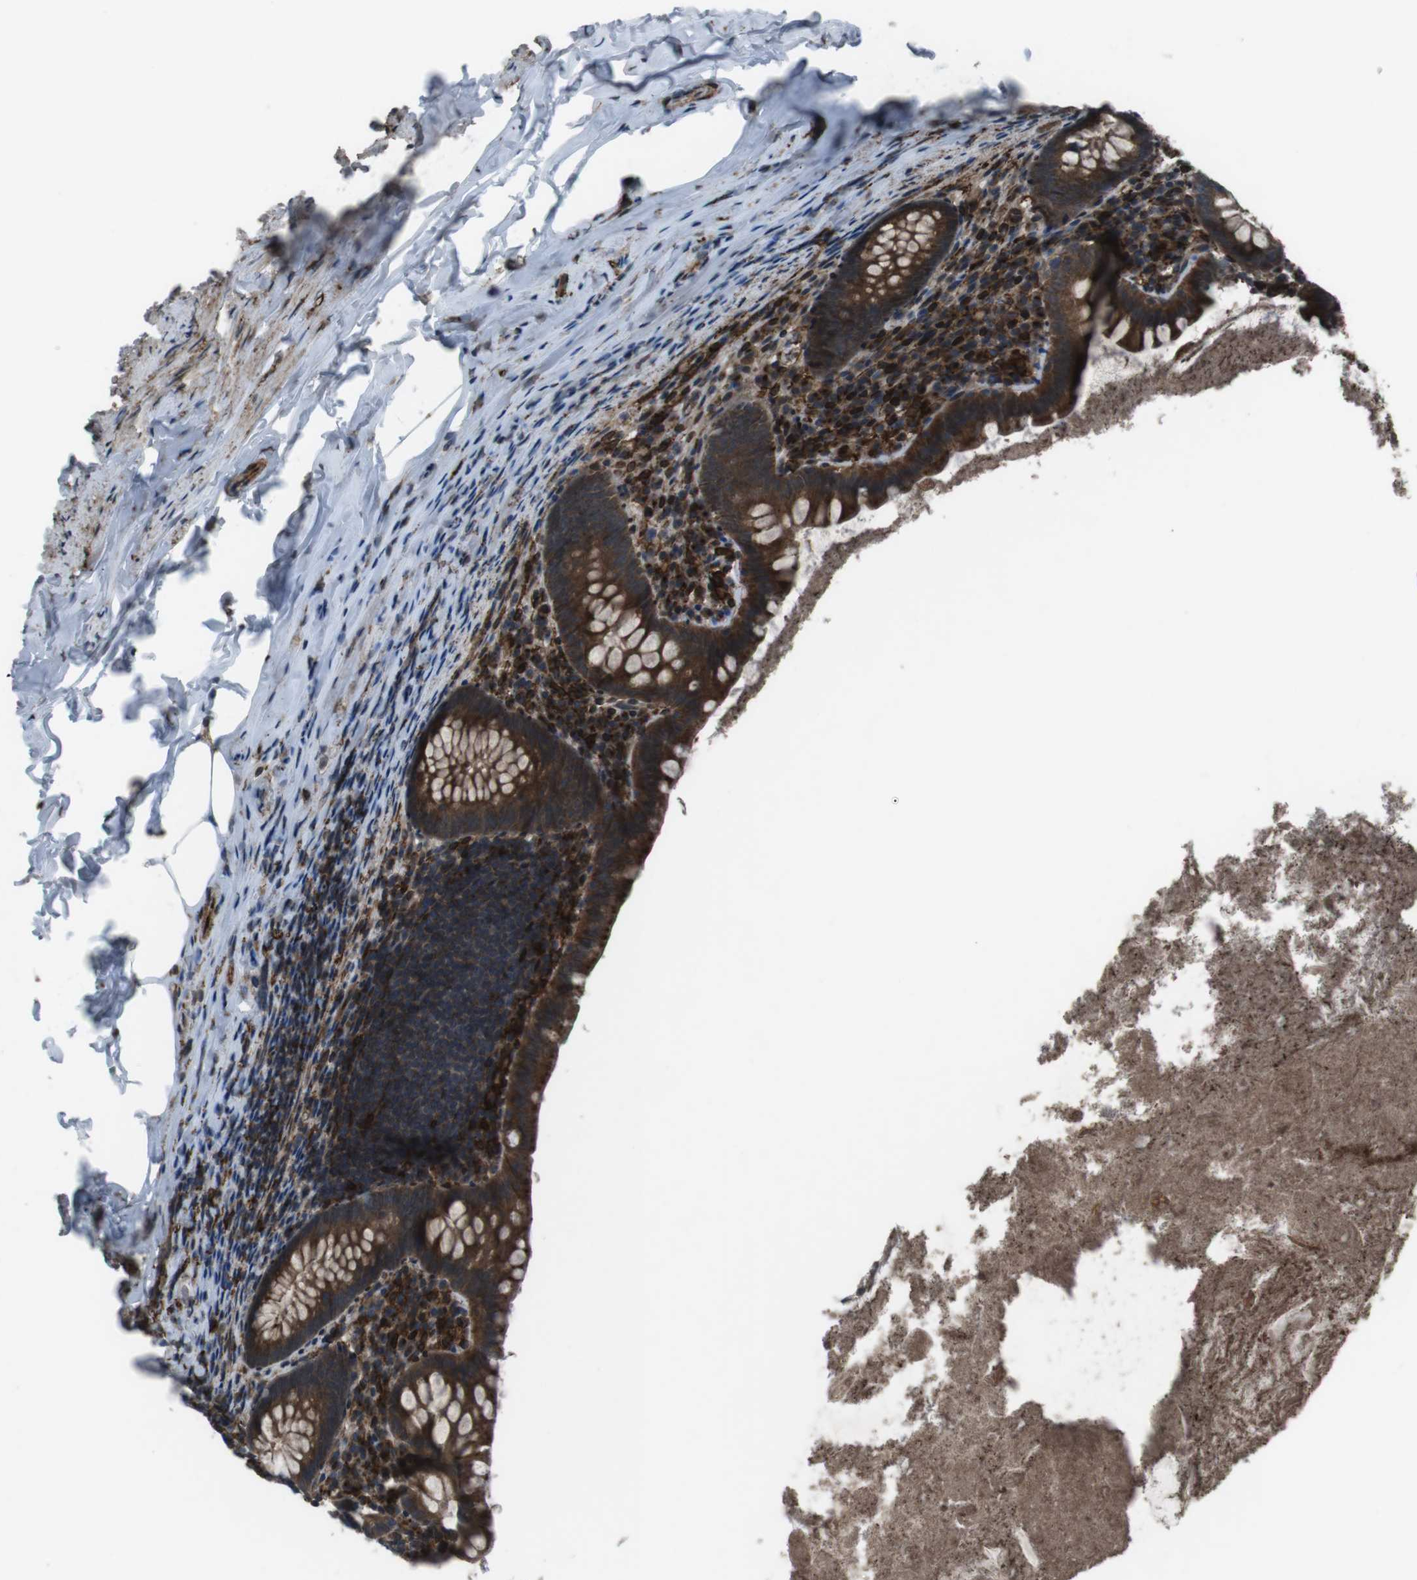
{"staining": {"intensity": "strong", "quantity": ">75%", "location": "cytoplasmic/membranous"}, "tissue": "appendix", "cell_type": "Glandular cells", "image_type": "normal", "snomed": [{"axis": "morphology", "description": "Normal tissue, NOS"}, {"axis": "topography", "description": "Appendix"}], "caption": "The immunohistochemical stain labels strong cytoplasmic/membranous expression in glandular cells of unremarkable appendix. (DAB (3,3'-diaminobenzidine) IHC, brown staining for protein, blue staining for nuclei).", "gene": "GDF10", "patient": {"sex": "male", "age": 52}}